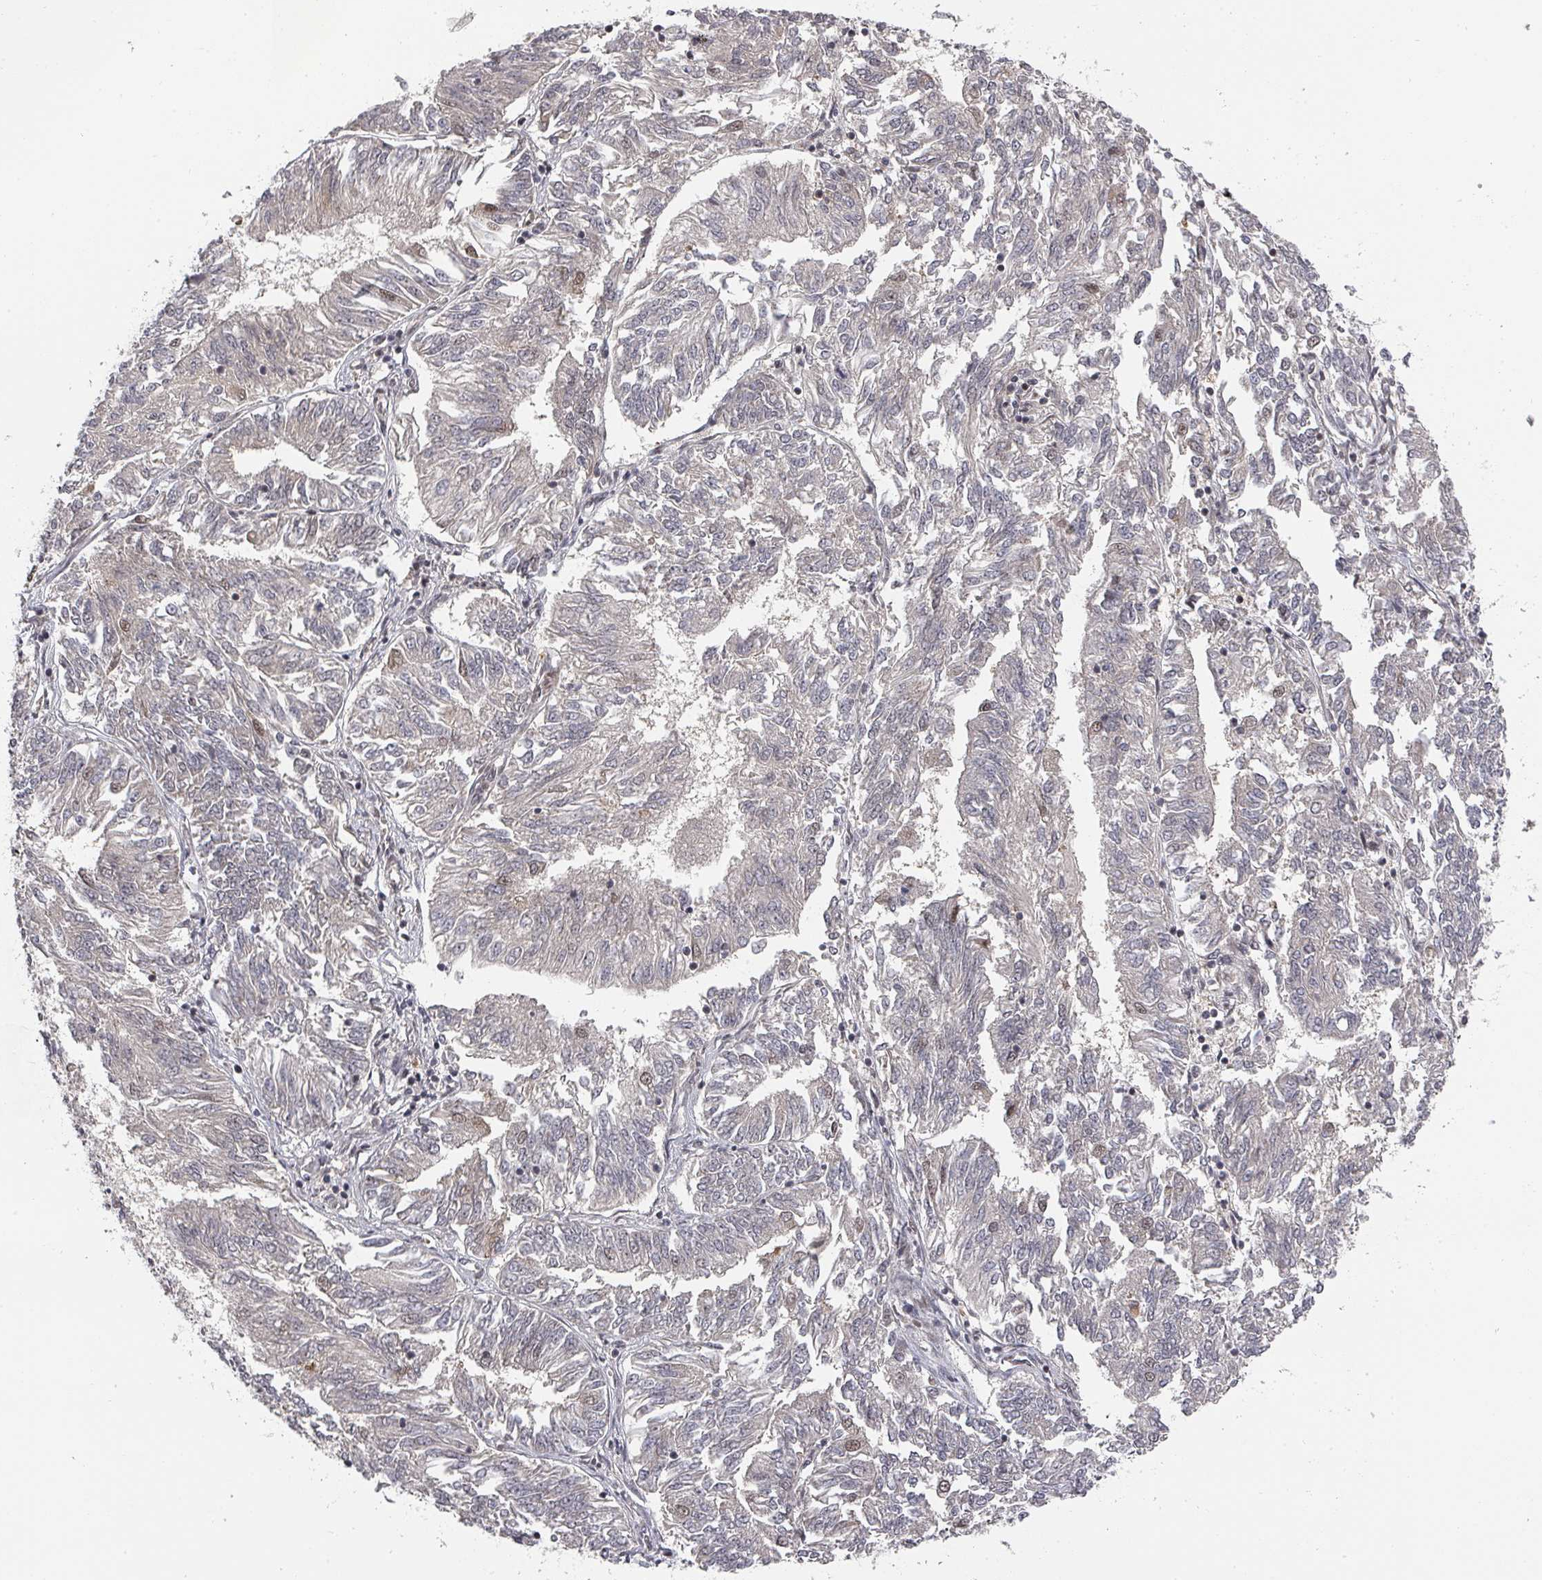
{"staining": {"intensity": "negative", "quantity": "none", "location": "none"}, "tissue": "endometrial cancer", "cell_type": "Tumor cells", "image_type": "cancer", "snomed": [{"axis": "morphology", "description": "Adenocarcinoma, NOS"}, {"axis": "topography", "description": "Endometrium"}], "caption": "Tumor cells are negative for brown protein staining in endometrial cancer.", "gene": "KIF1C", "patient": {"sex": "female", "age": 58}}